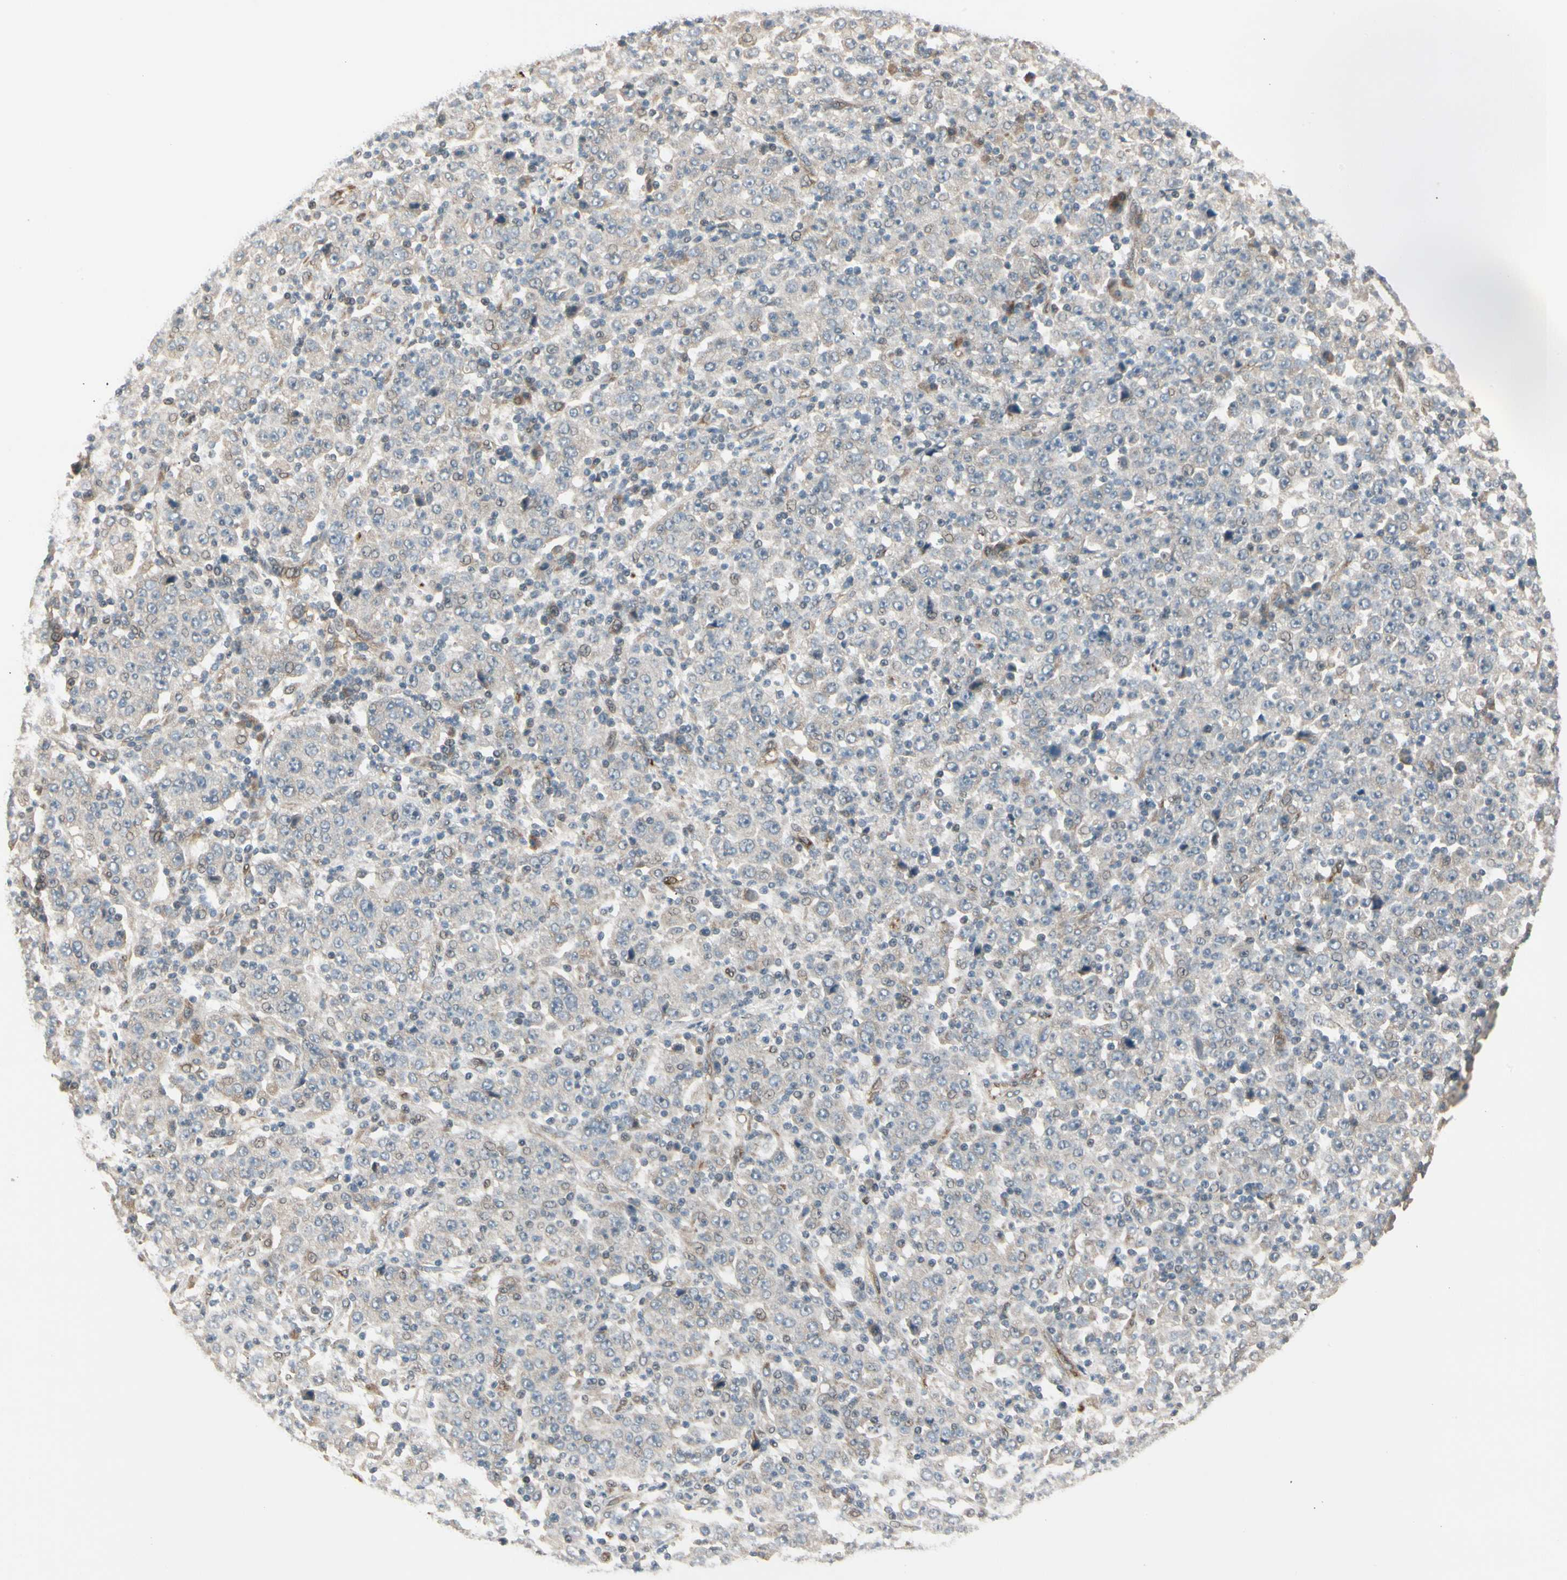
{"staining": {"intensity": "weak", "quantity": "25%-75%", "location": "cytoplasmic/membranous"}, "tissue": "stomach cancer", "cell_type": "Tumor cells", "image_type": "cancer", "snomed": [{"axis": "morphology", "description": "Normal tissue, NOS"}, {"axis": "morphology", "description": "Adenocarcinoma, NOS"}, {"axis": "topography", "description": "Stomach, upper"}, {"axis": "topography", "description": "Stomach"}], "caption": "High-magnification brightfield microscopy of stomach cancer stained with DAB (brown) and counterstained with hematoxylin (blue). tumor cells exhibit weak cytoplasmic/membranous staining is present in approximately25%-75% of cells.", "gene": "SVBP", "patient": {"sex": "male", "age": 59}}